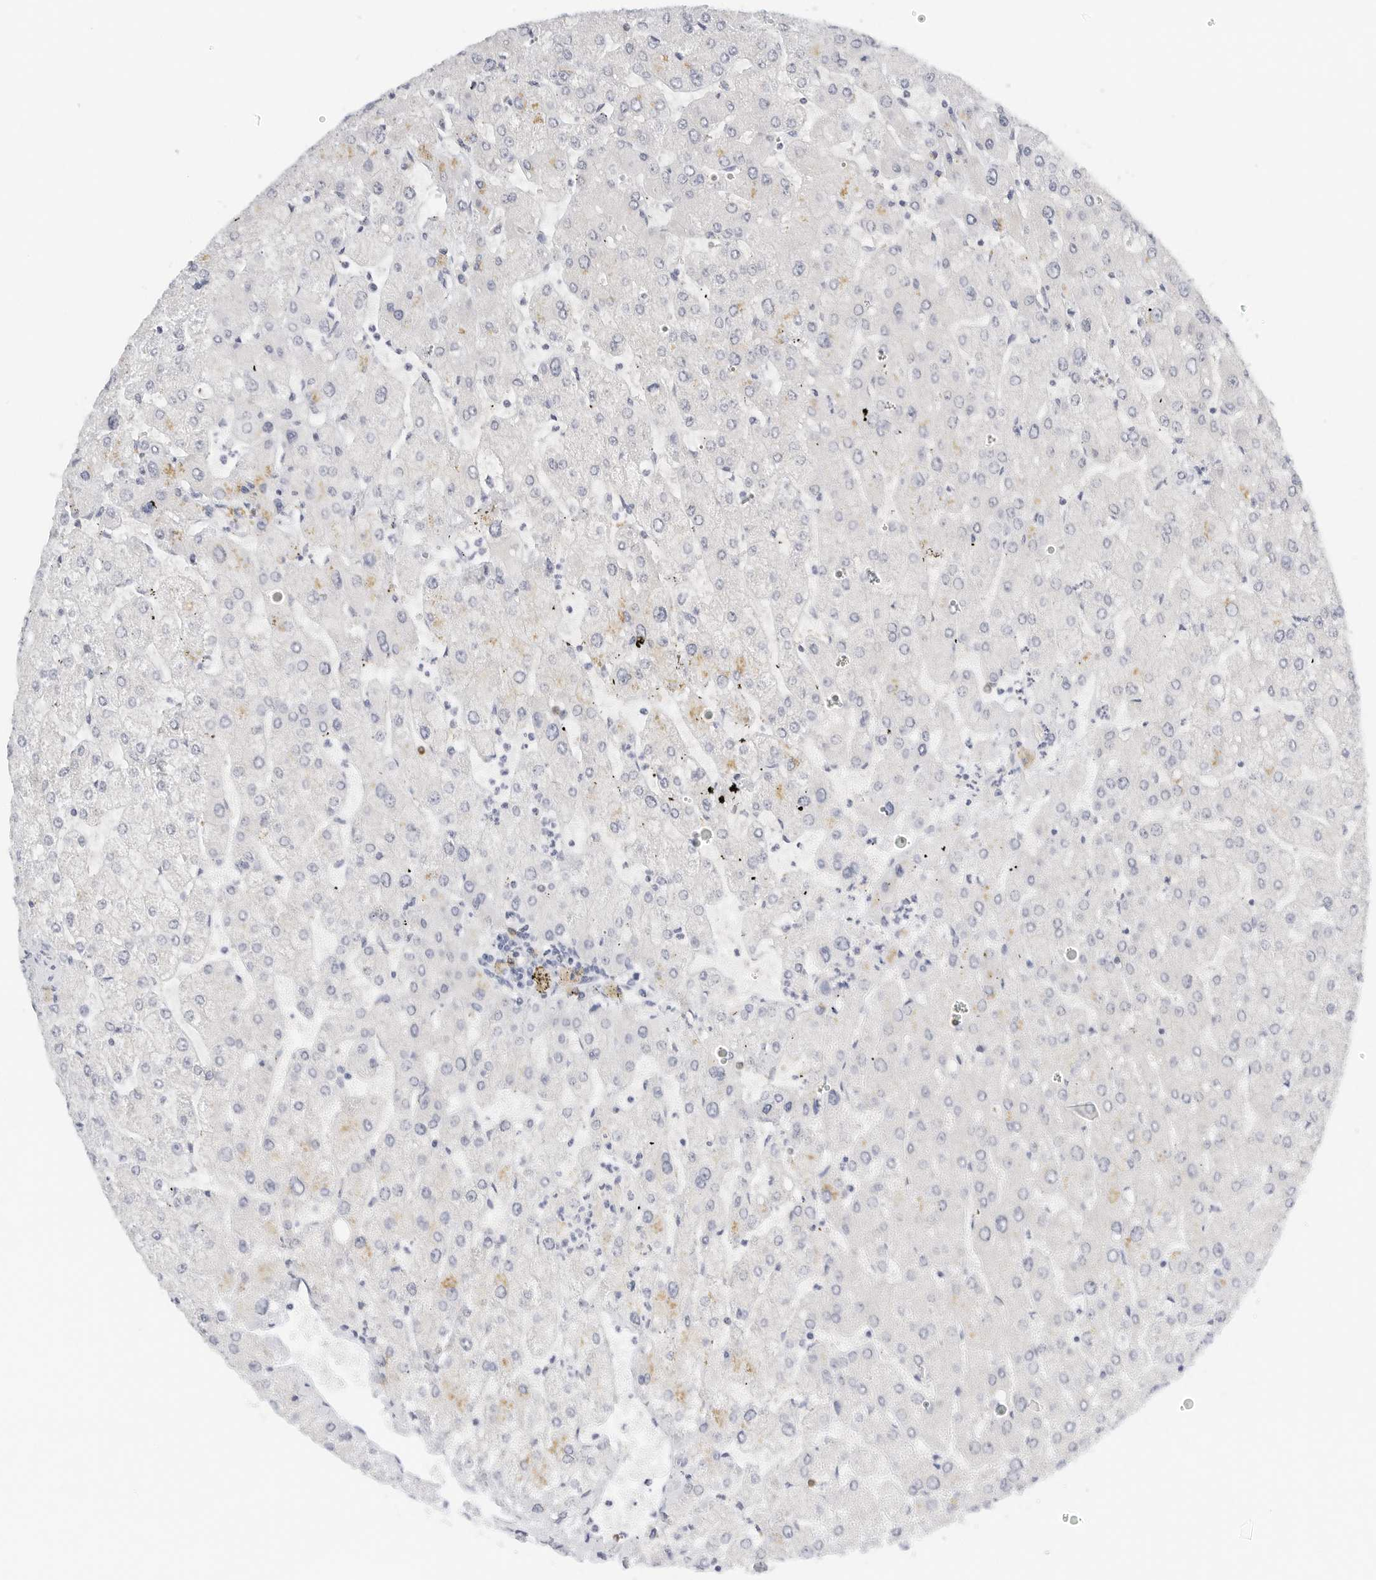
{"staining": {"intensity": "negative", "quantity": "none", "location": "none"}, "tissue": "liver", "cell_type": "Cholangiocytes", "image_type": "normal", "snomed": [{"axis": "morphology", "description": "Normal tissue, NOS"}, {"axis": "topography", "description": "Liver"}], "caption": "This image is of unremarkable liver stained with immunohistochemistry to label a protein in brown with the nuclei are counter-stained blue. There is no positivity in cholangiocytes. Brightfield microscopy of IHC stained with DAB (brown) and hematoxylin (blue), captured at high magnification.", "gene": "CD22", "patient": {"sex": "male", "age": 55}}